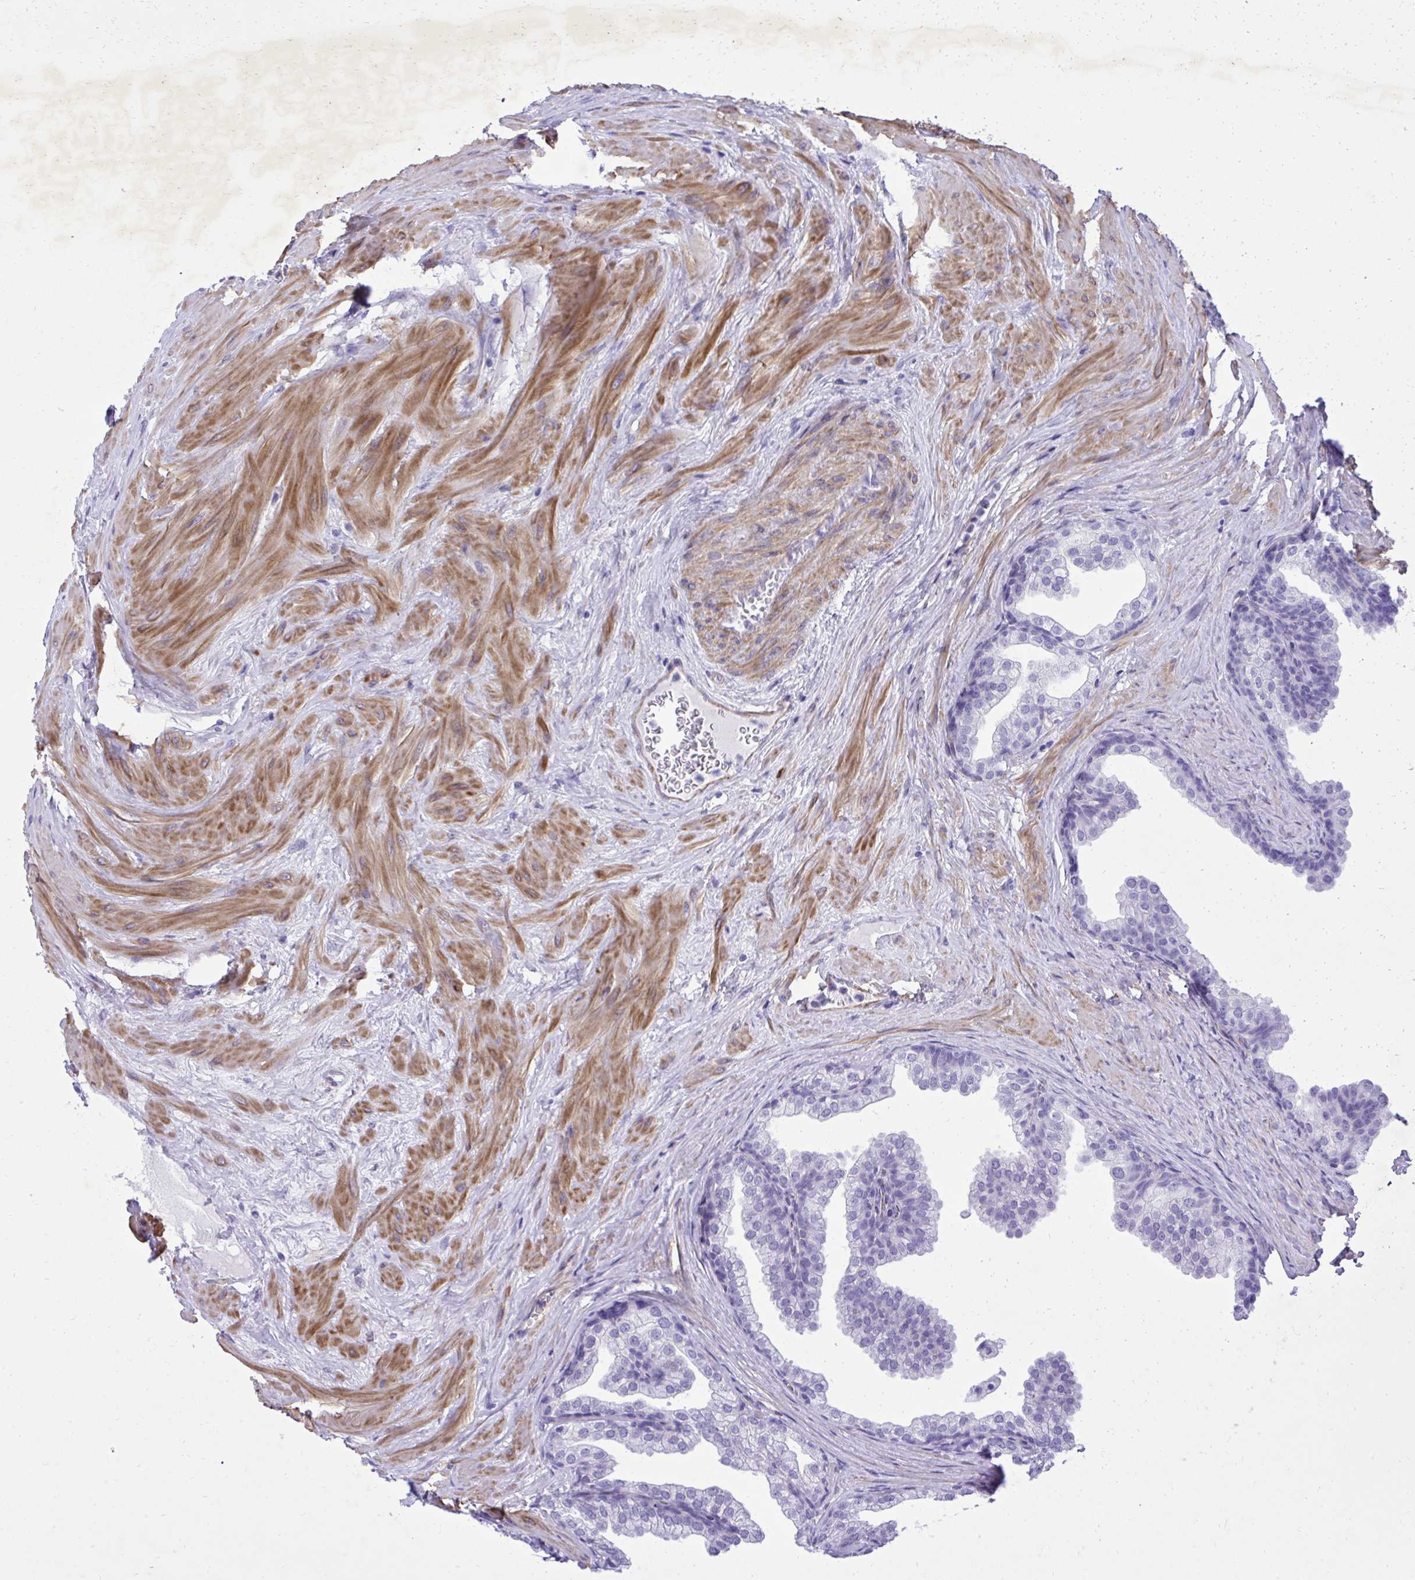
{"staining": {"intensity": "negative", "quantity": "none", "location": "none"}, "tissue": "prostate", "cell_type": "Glandular cells", "image_type": "normal", "snomed": [{"axis": "morphology", "description": "Normal tissue, NOS"}, {"axis": "topography", "description": "Prostate"}], "caption": "This photomicrograph is of benign prostate stained with immunohistochemistry to label a protein in brown with the nuclei are counter-stained blue. There is no positivity in glandular cells.", "gene": "PITPNM3", "patient": {"sex": "male", "age": 37}}